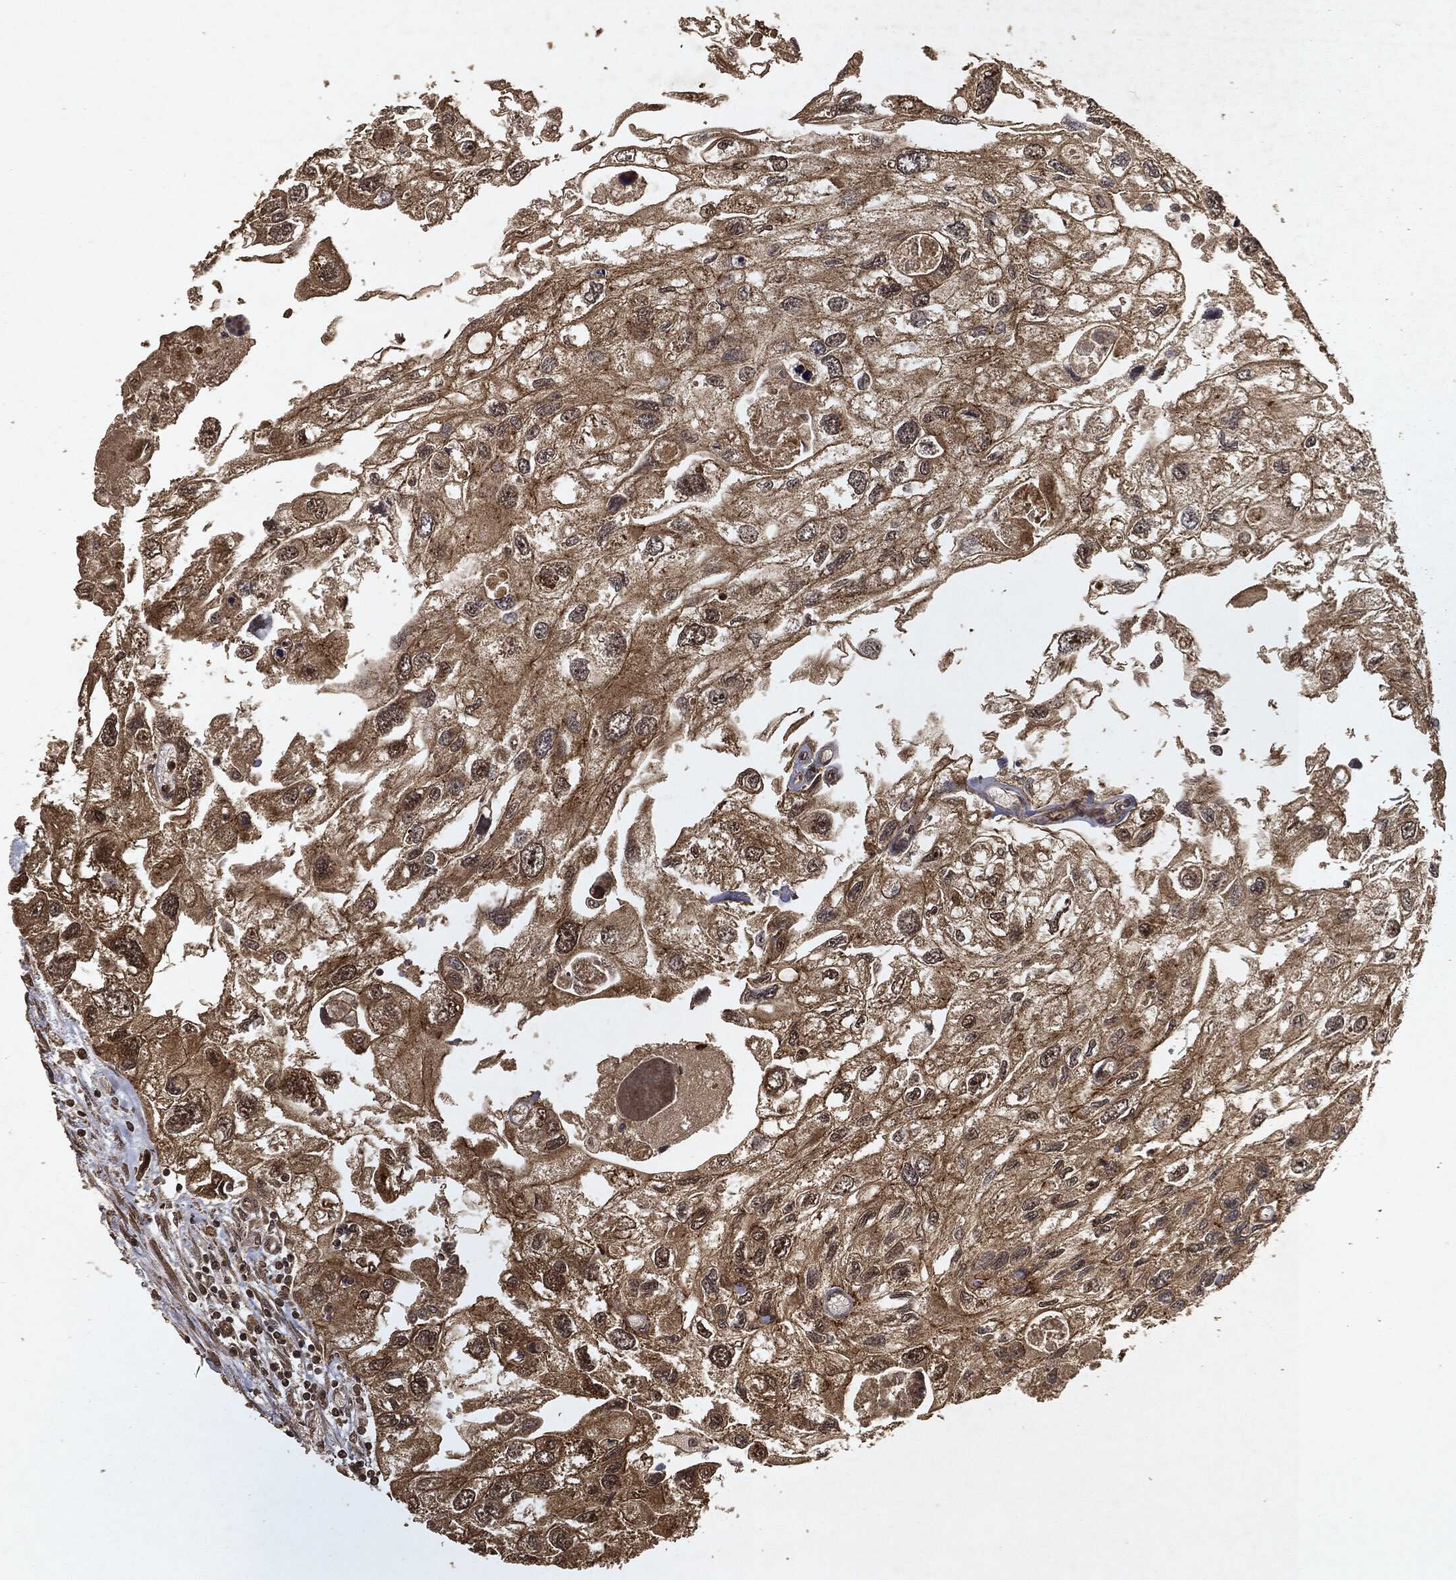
{"staining": {"intensity": "moderate", "quantity": ">75%", "location": "cytoplasmic/membranous"}, "tissue": "urothelial cancer", "cell_type": "Tumor cells", "image_type": "cancer", "snomed": [{"axis": "morphology", "description": "Urothelial carcinoma, High grade"}, {"axis": "topography", "description": "Urinary bladder"}], "caption": "An immunohistochemistry (IHC) histopathology image of neoplastic tissue is shown. Protein staining in brown labels moderate cytoplasmic/membranous positivity in urothelial carcinoma (high-grade) within tumor cells.", "gene": "ZNF226", "patient": {"sex": "male", "age": 59}}